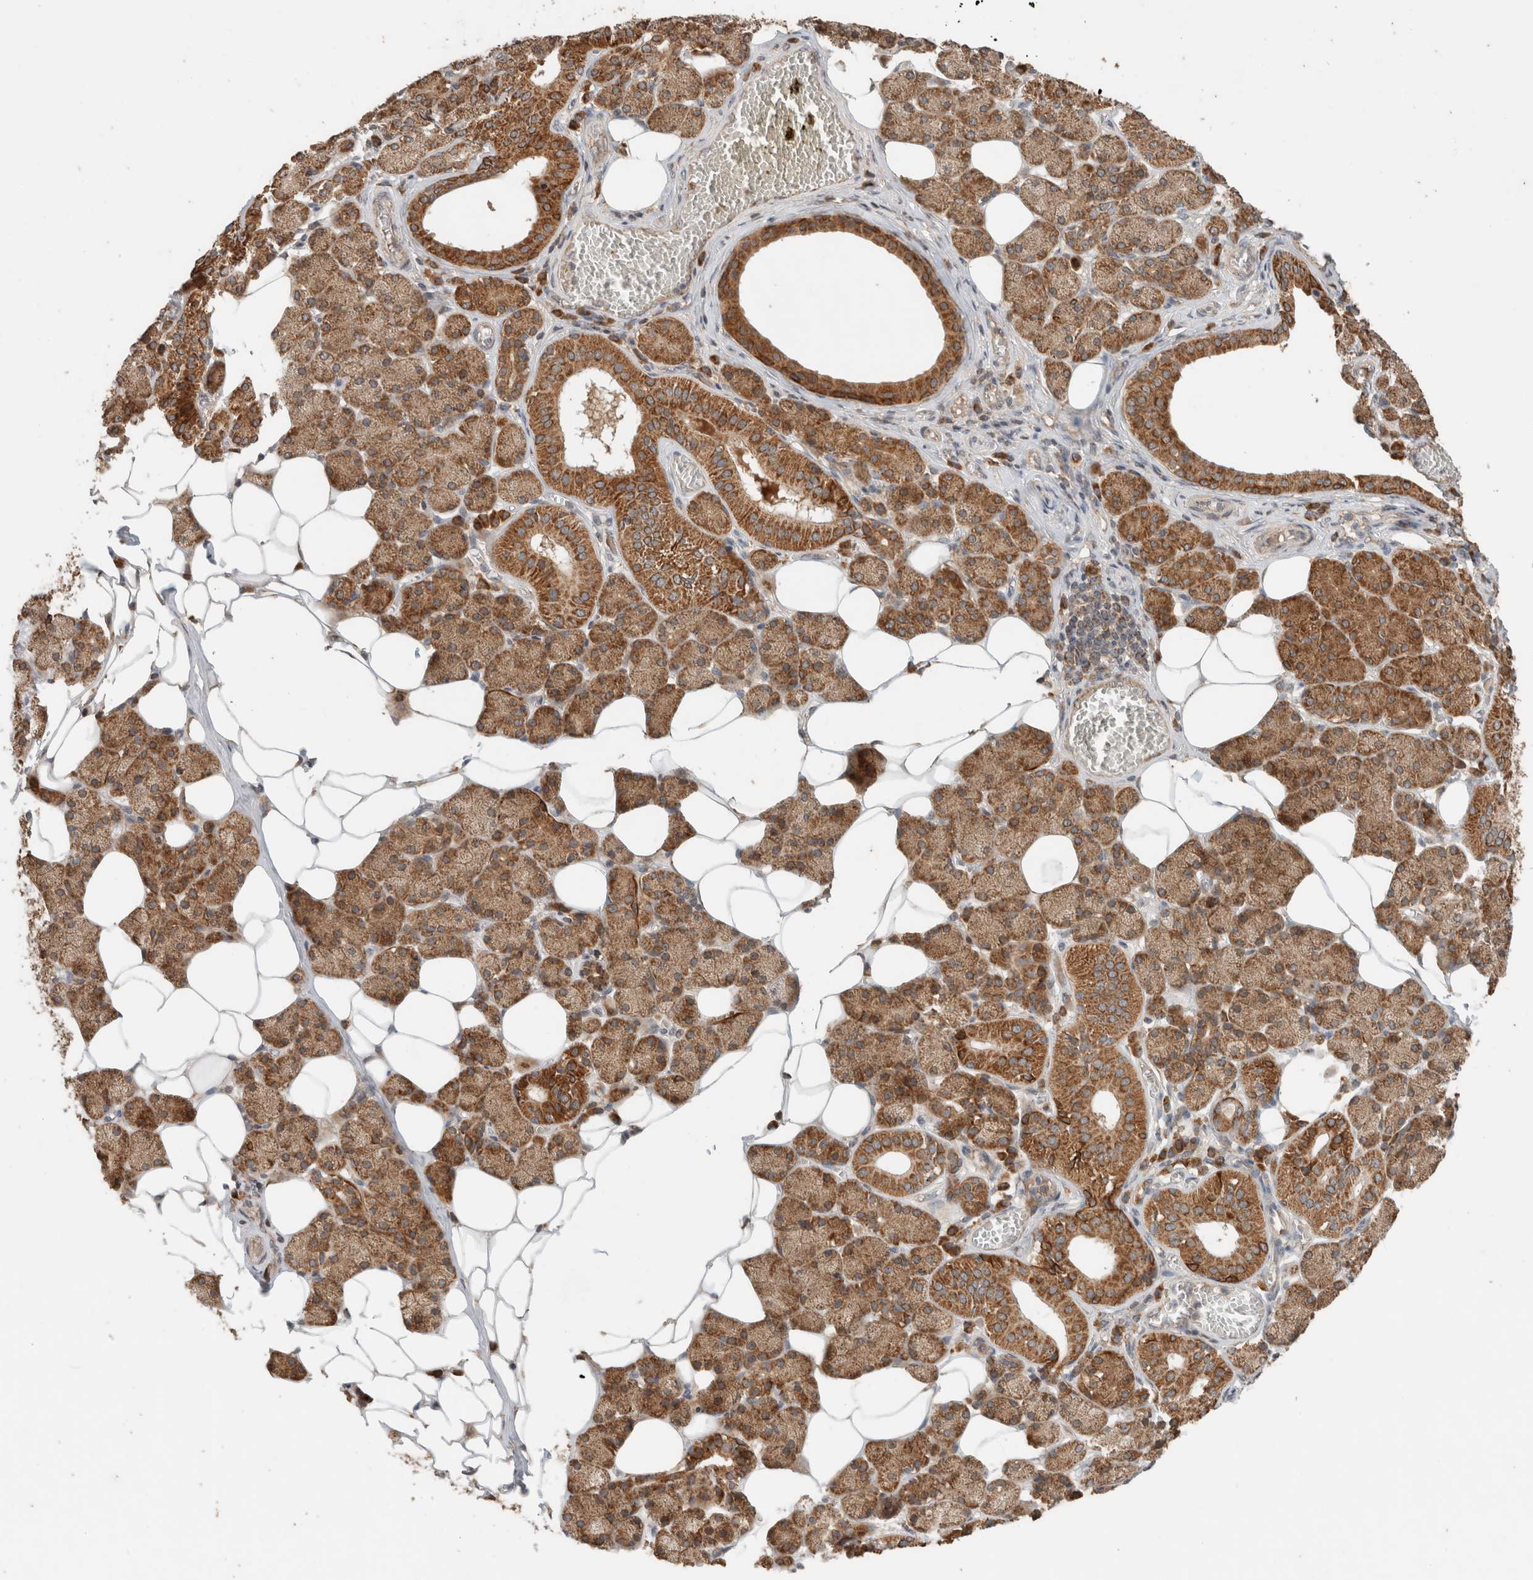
{"staining": {"intensity": "moderate", "quantity": ">75%", "location": "cytoplasmic/membranous"}, "tissue": "salivary gland", "cell_type": "Glandular cells", "image_type": "normal", "snomed": [{"axis": "morphology", "description": "Normal tissue, NOS"}, {"axis": "topography", "description": "Salivary gland"}], "caption": "Protein staining shows moderate cytoplasmic/membranous positivity in about >75% of glandular cells in unremarkable salivary gland.", "gene": "EIF2B3", "patient": {"sex": "female", "age": 33}}